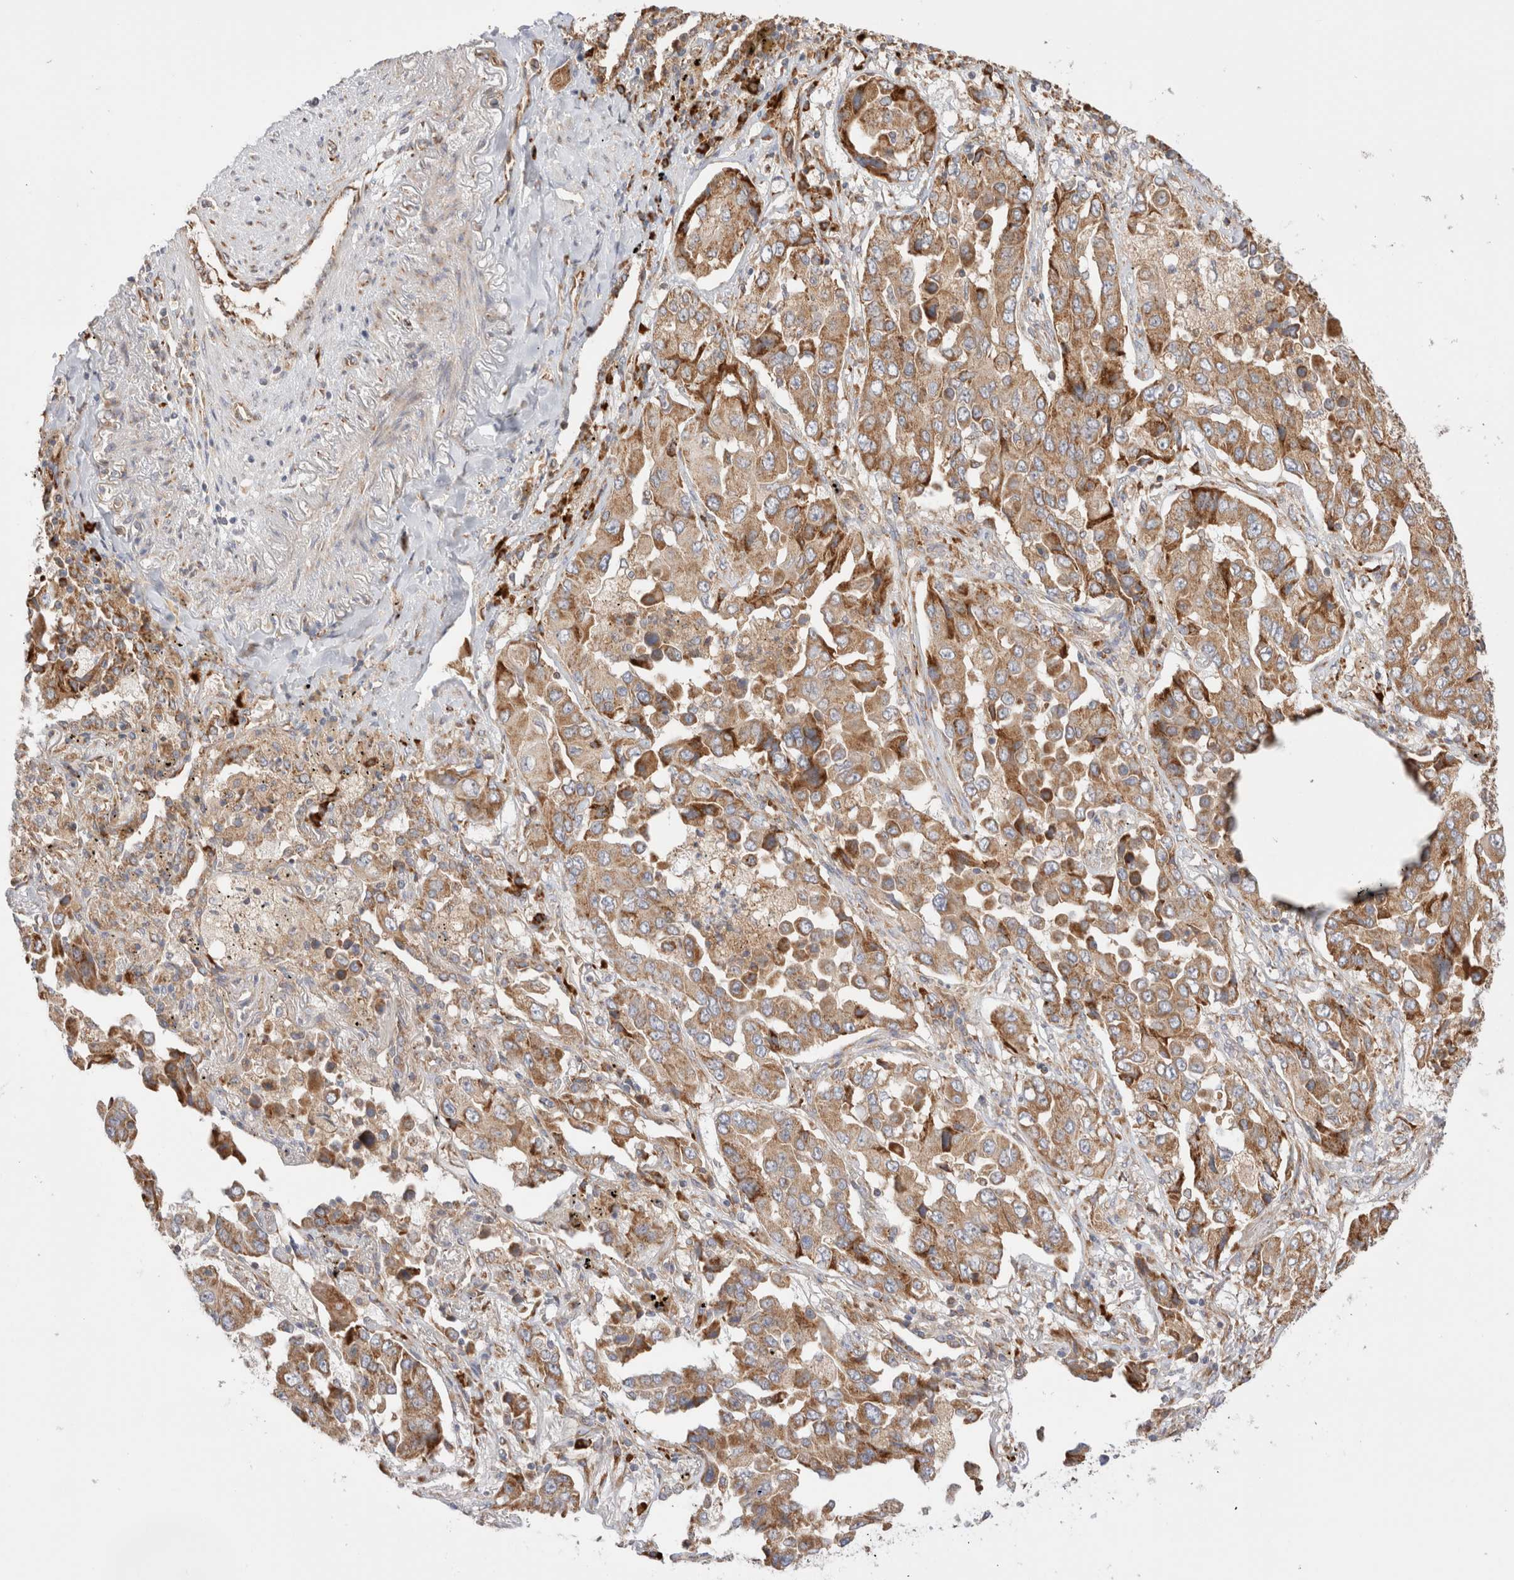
{"staining": {"intensity": "moderate", "quantity": ">75%", "location": "cytoplasmic/membranous"}, "tissue": "lung cancer", "cell_type": "Tumor cells", "image_type": "cancer", "snomed": [{"axis": "morphology", "description": "Adenocarcinoma, NOS"}, {"axis": "topography", "description": "Lung"}], "caption": "Human lung cancer stained for a protein (brown) demonstrates moderate cytoplasmic/membranous positive positivity in about >75% of tumor cells.", "gene": "UTS2B", "patient": {"sex": "female", "age": 65}}